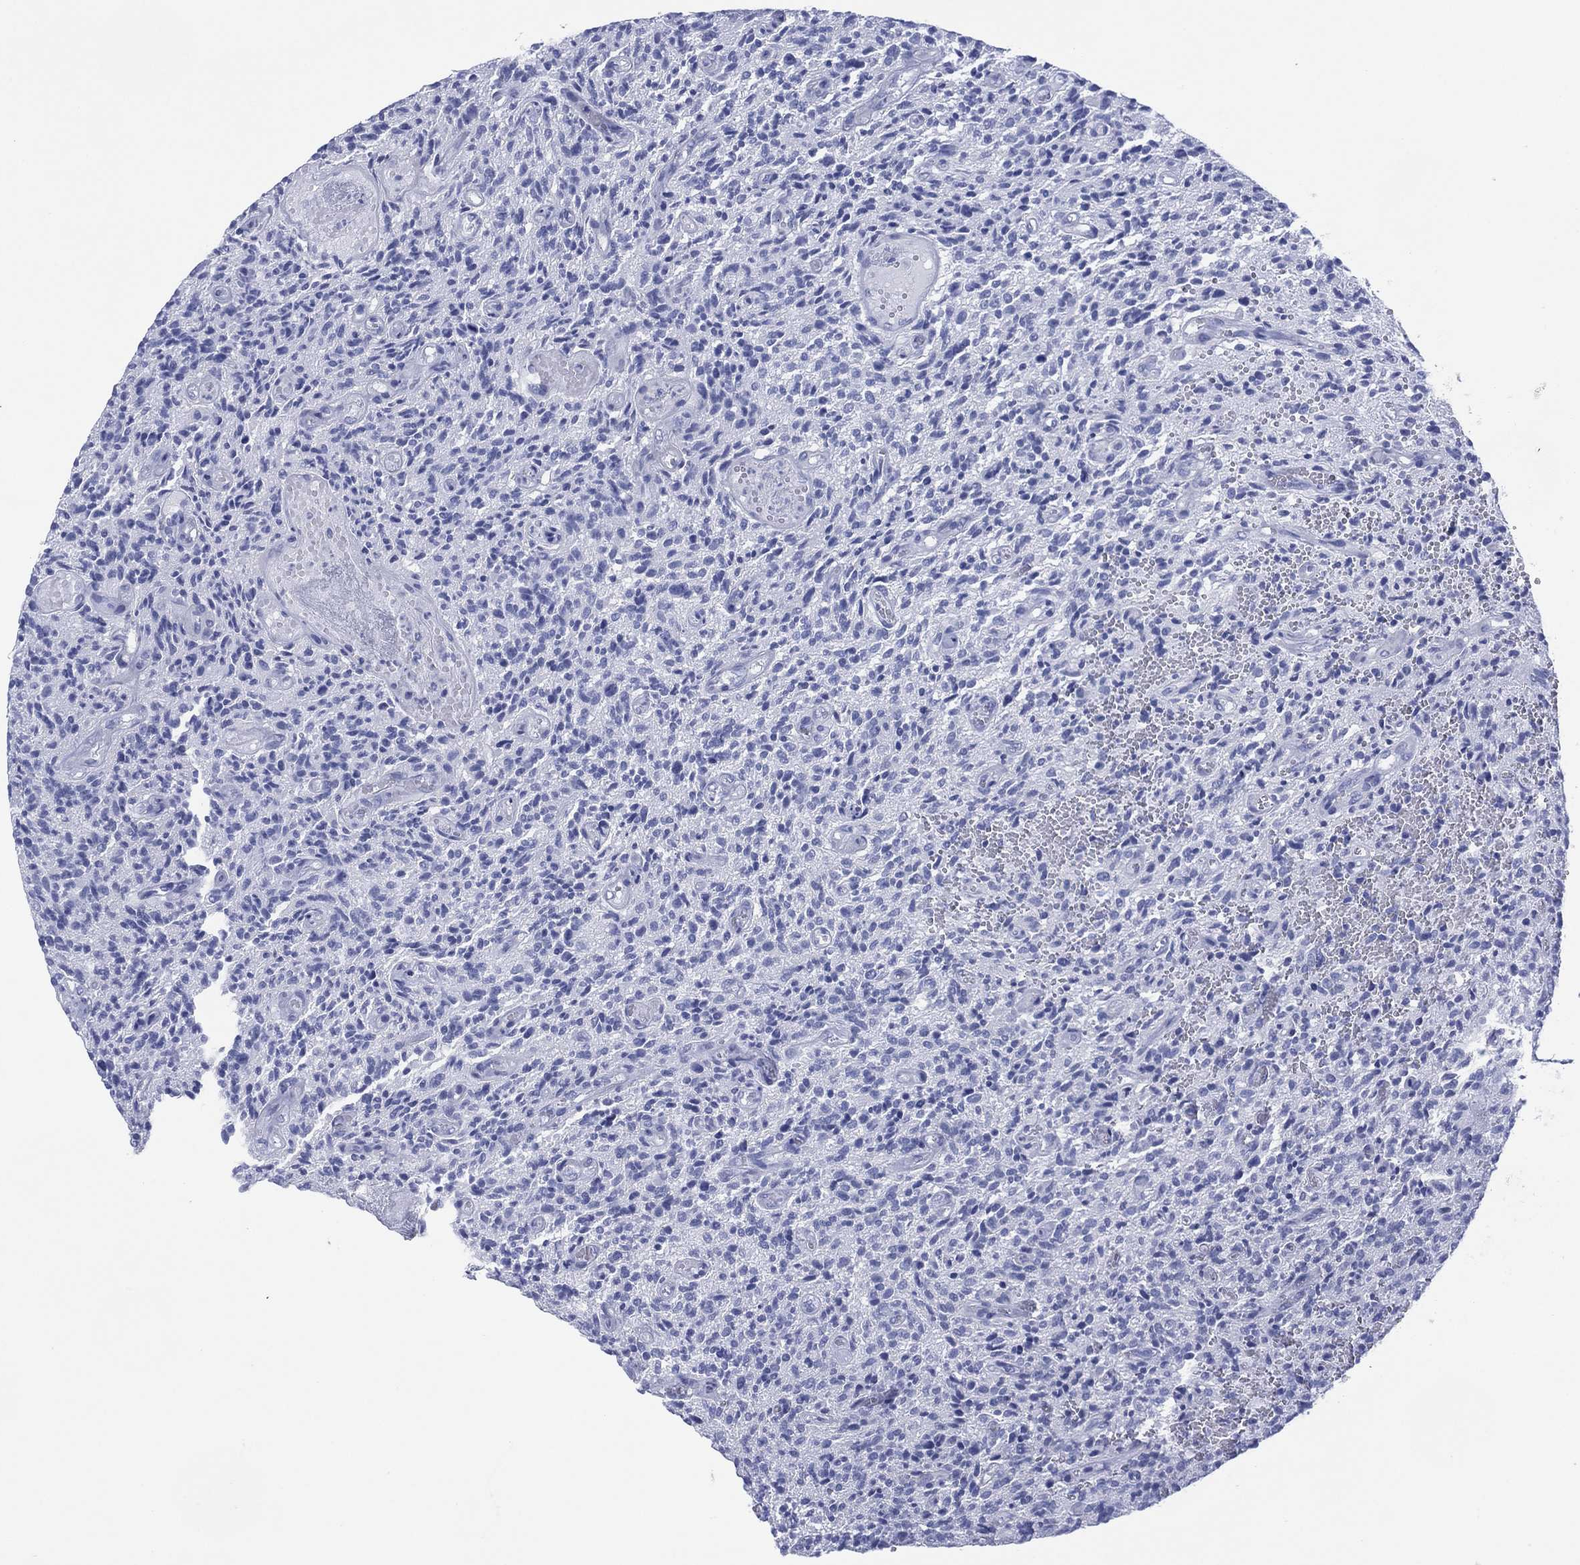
{"staining": {"intensity": "negative", "quantity": "none", "location": "none"}, "tissue": "glioma", "cell_type": "Tumor cells", "image_type": "cancer", "snomed": [{"axis": "morphology", "description": "Glioma, malignant, High grade"}, {"axis": "topography", "description": "Brain"}], "caption": "The photomicrograph reveals no staining of tumor cells in glioma.", "gene": "DSG1", "patient": {"sex": "male", "age": 64}}